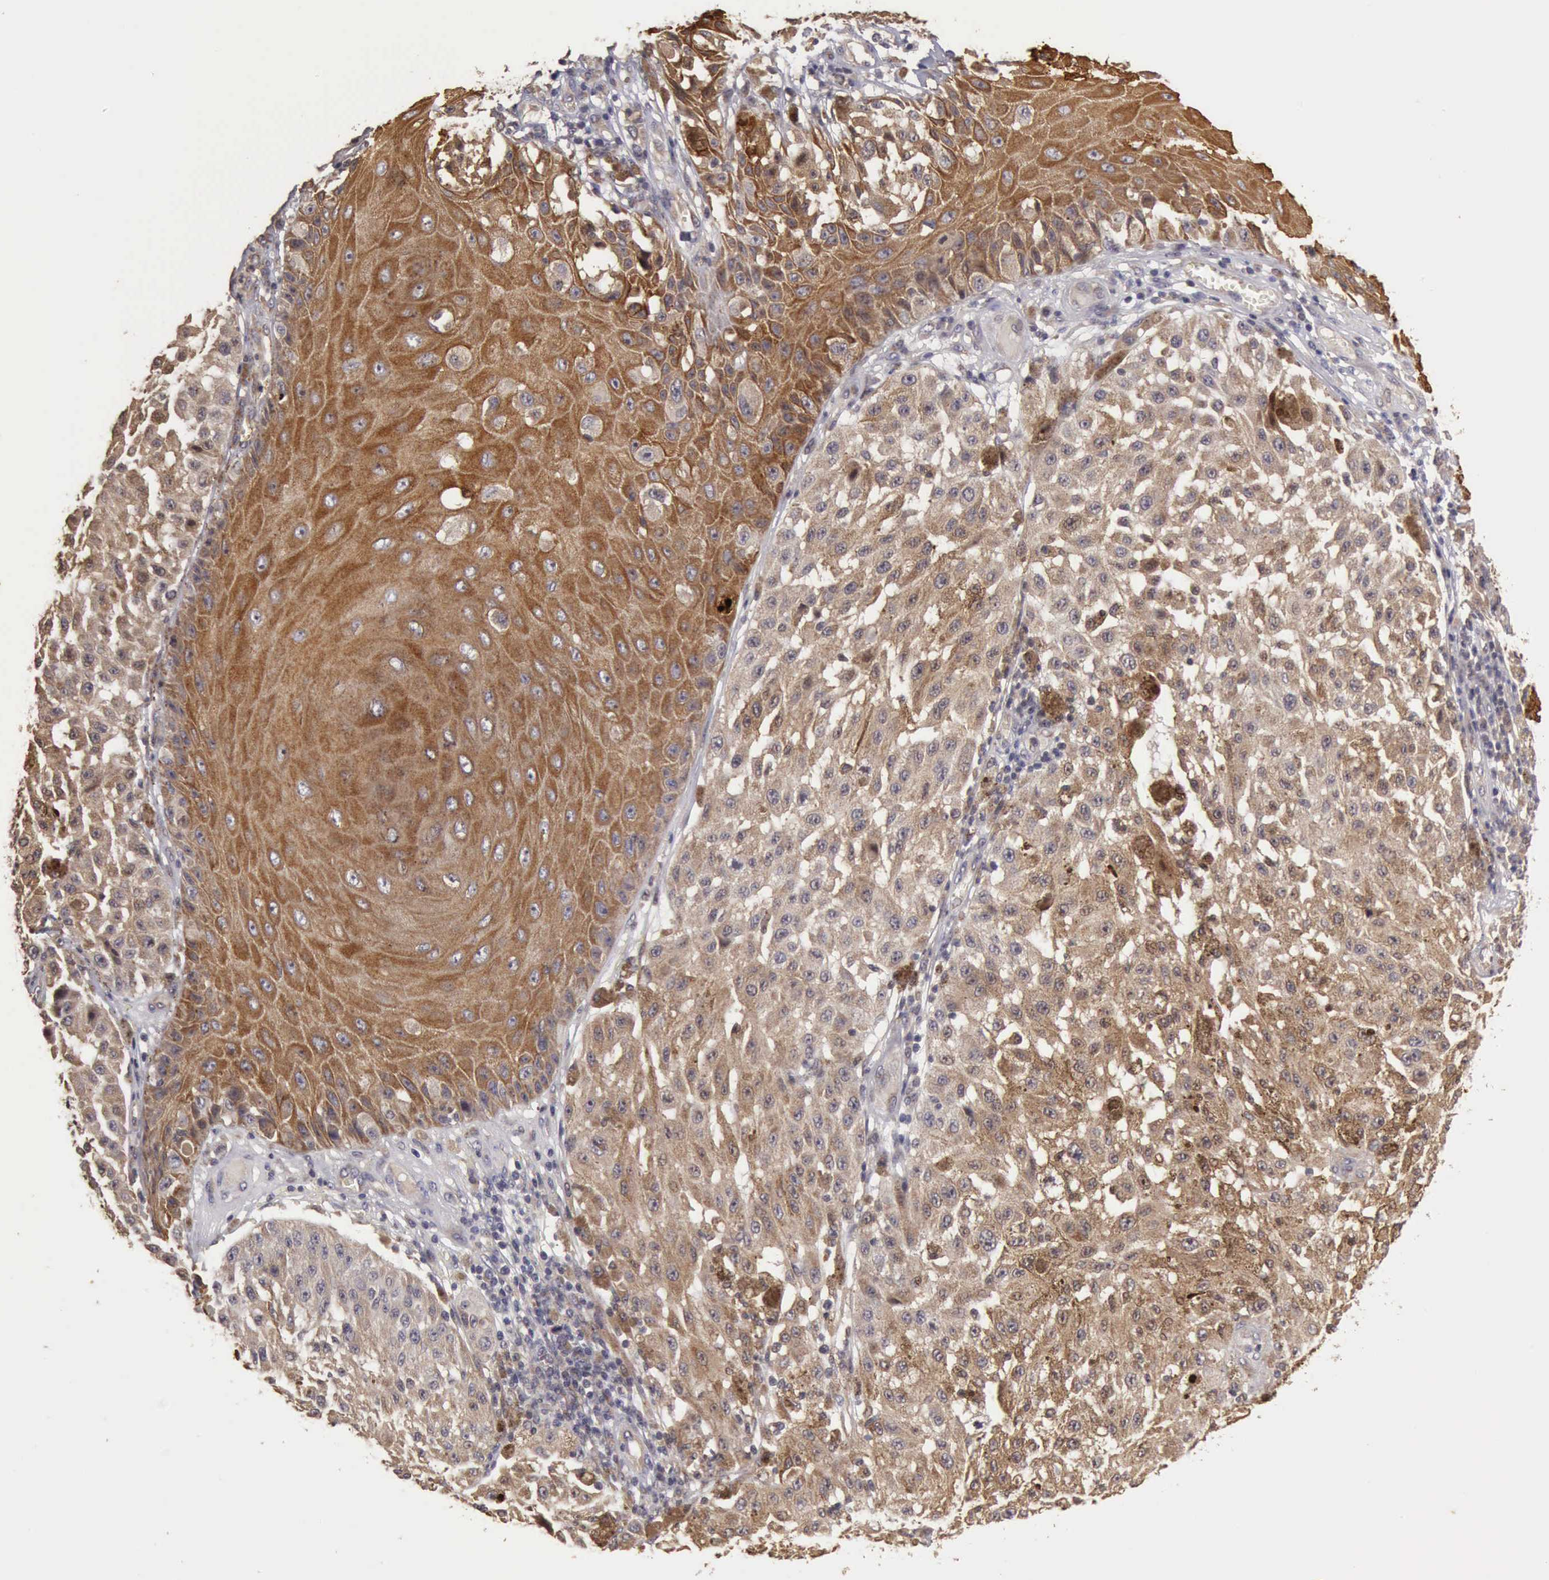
{"staining": {"intensity": "negative", "quantity": "none", "location": "none"}, "tissue": "melanoma", "cell_type": "Tumor cells", "image_type": "cancer", "snomed": [{"axis": "morphology", "description": "Malignant melanoma, NOS"}, {"axis": "topography", "description": "Skin"}], "caption": "High power microscopy image of an immunohistochemistry micrograph of malignant melanoma, revealing no significant positivity in tumor cells.", "gene": "BMX", "patient": {"sex": "female", "age": 64}}